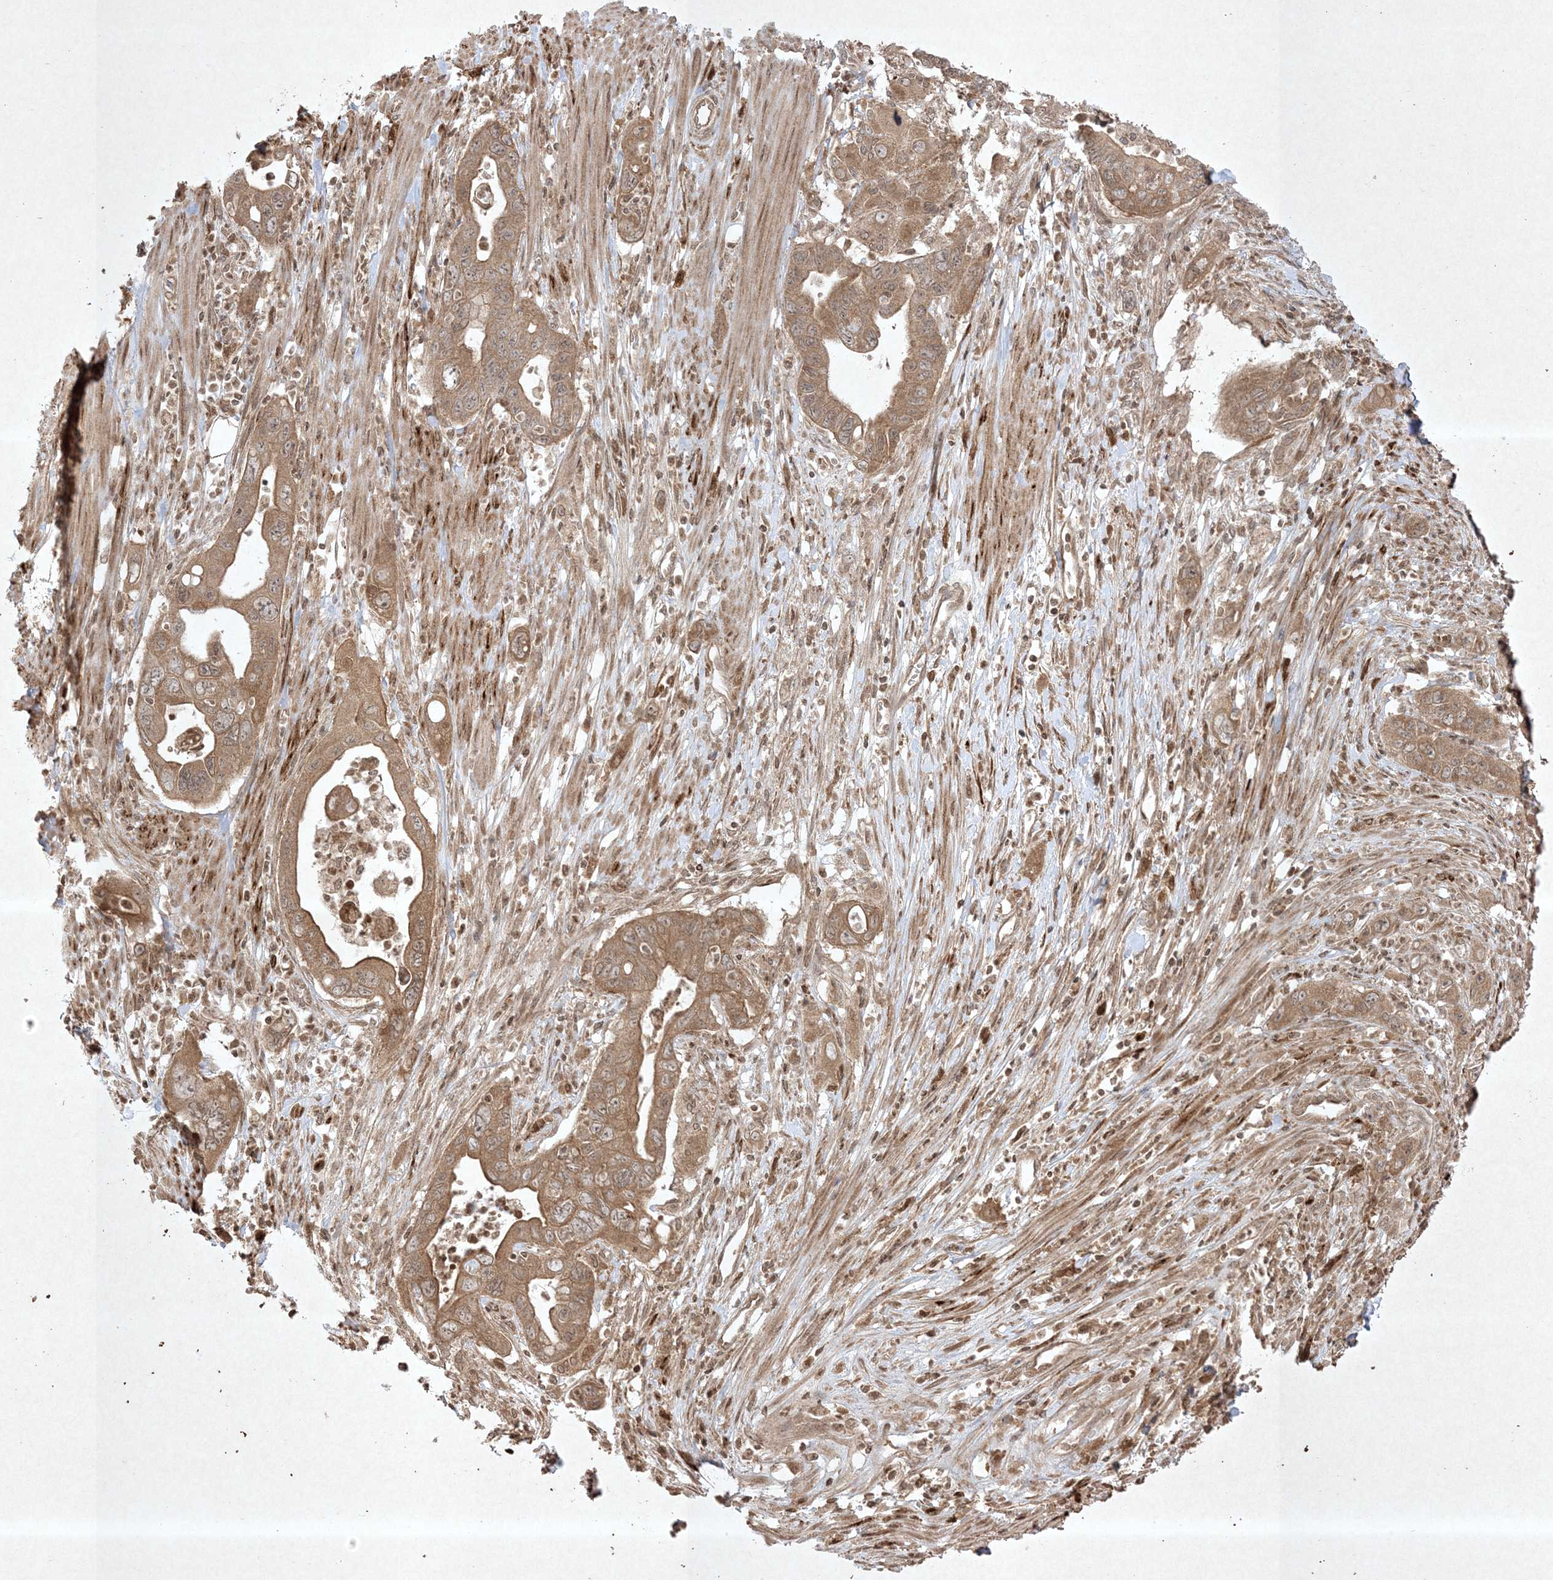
{"staining": {"intensity": "moderate", "quantity": ">75%", "location": "cytoplasmic/membranous"}, "tissue": "pancreatic cancer", "cell_type": "Tumor cells", "image_type": "cancer", "snomed": [{"axis": "morphology", "description": "Adenocarcinoma, NOS"}, {"axis": "topography", "description": "Pancreas"}], "caption": "The photomicrograph reveals staining of pancreatic cancer (adenocarcinoma), revealing moderate cytoplasmic/membranous protein expression (brown color) within tumor cells. (DAB IHC with brightfield microscopy, high magnification).", "gene": "PTK6", "patient": {"sex": "female", "age": 71}}